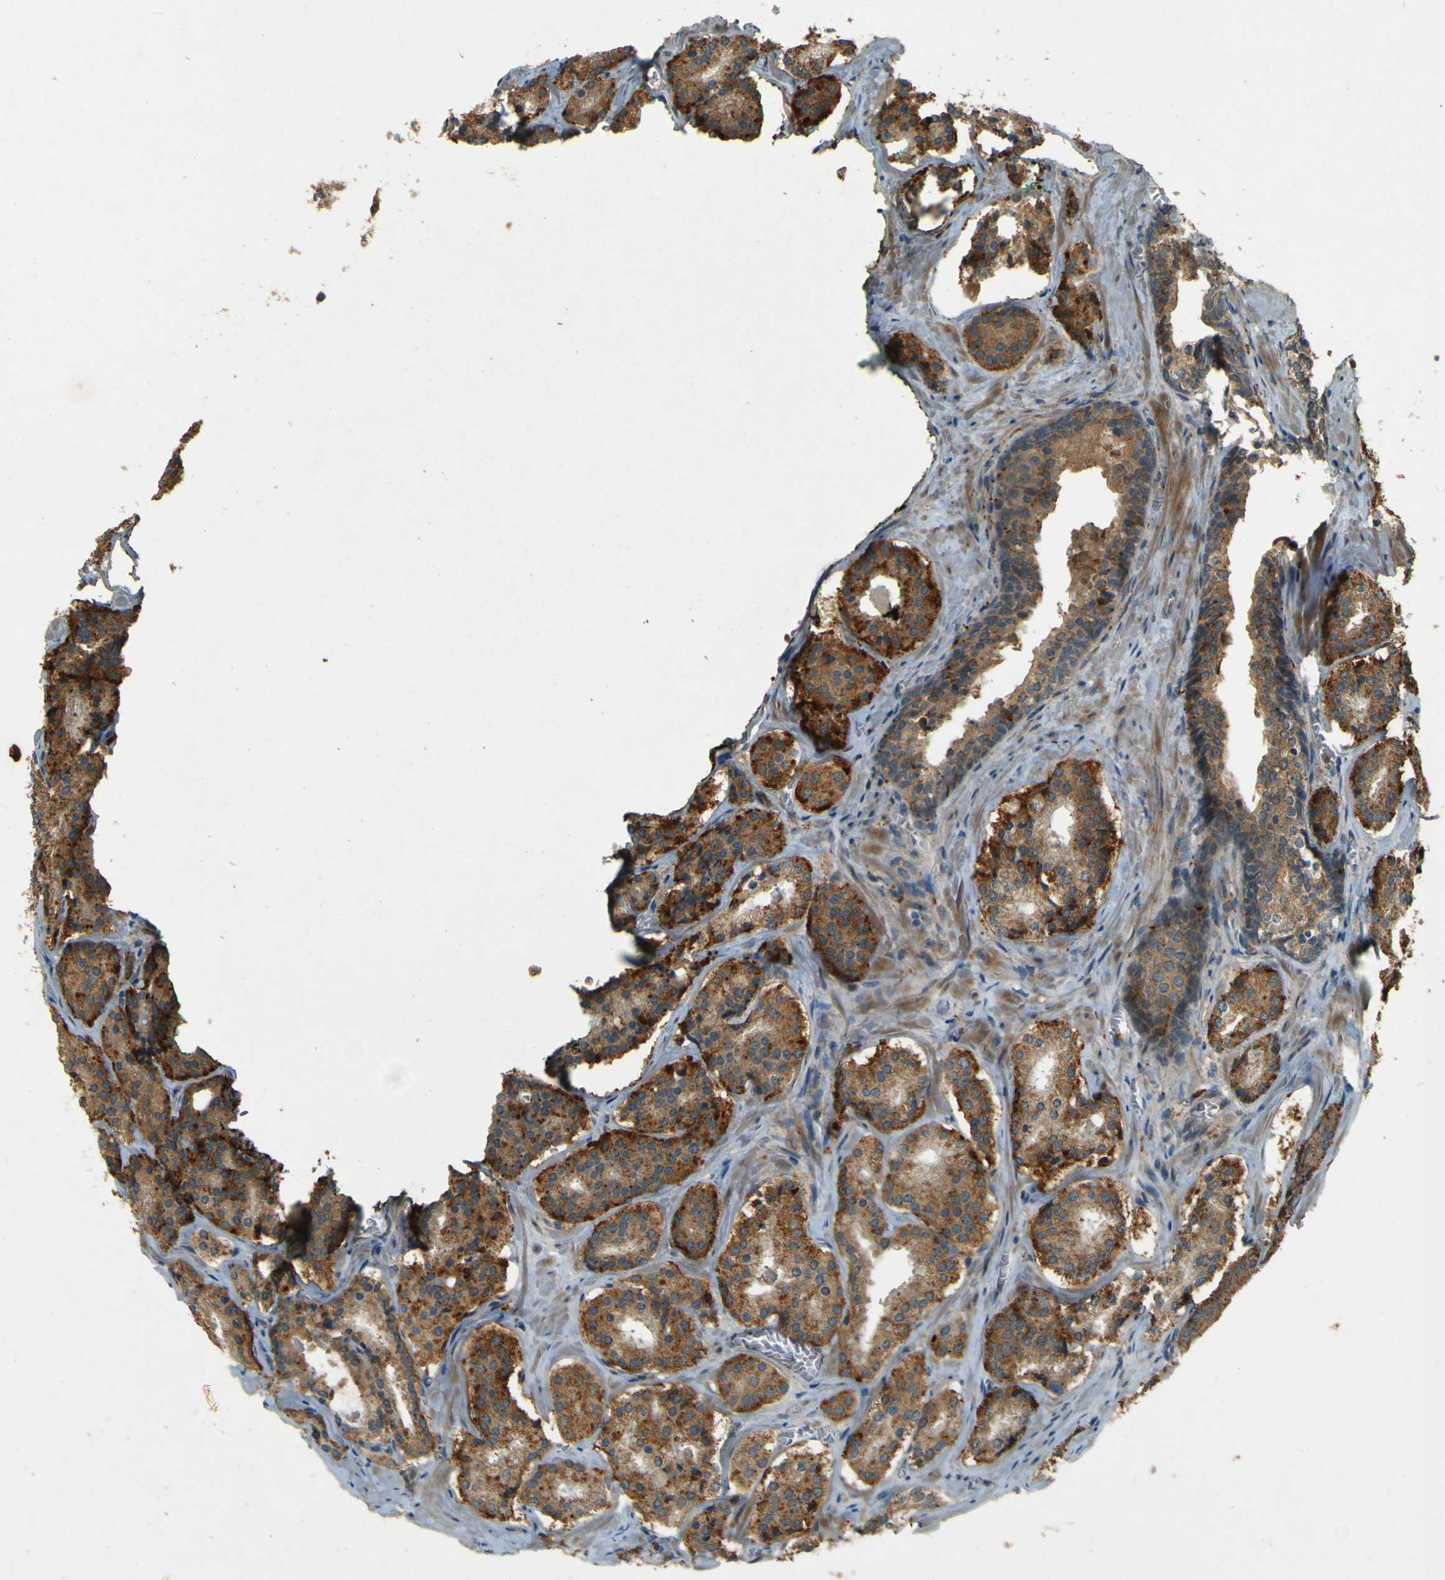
{"staining": {"intensity": "strong", "quantity": "25%-75%", "location": "cytoplasmic/membranous"}, "tissue": "prostate cancer", "cell_type": "Tumor cells", "image_type": "cancer", "snomed": [{"axis": "morphology", "description": "Adenocarcinoma, High grade"}, {"axis": "topography", "description": "Prostate"}], "caption": "DAB immunohistochemical staining of human prostate cancer (high-grade adenocarcinoma) exhibits strong cytoplasmic/membranous protein expression in about 25%-75% of tumor cells. Using DAB (3,3'-diaminobenzidine) (brown) and hematoxylin (blue) stains, captured at high magnification using brightfield microscopy.", "gene": "MPDZ", "patient": {"sex": "male", "age": 60}}